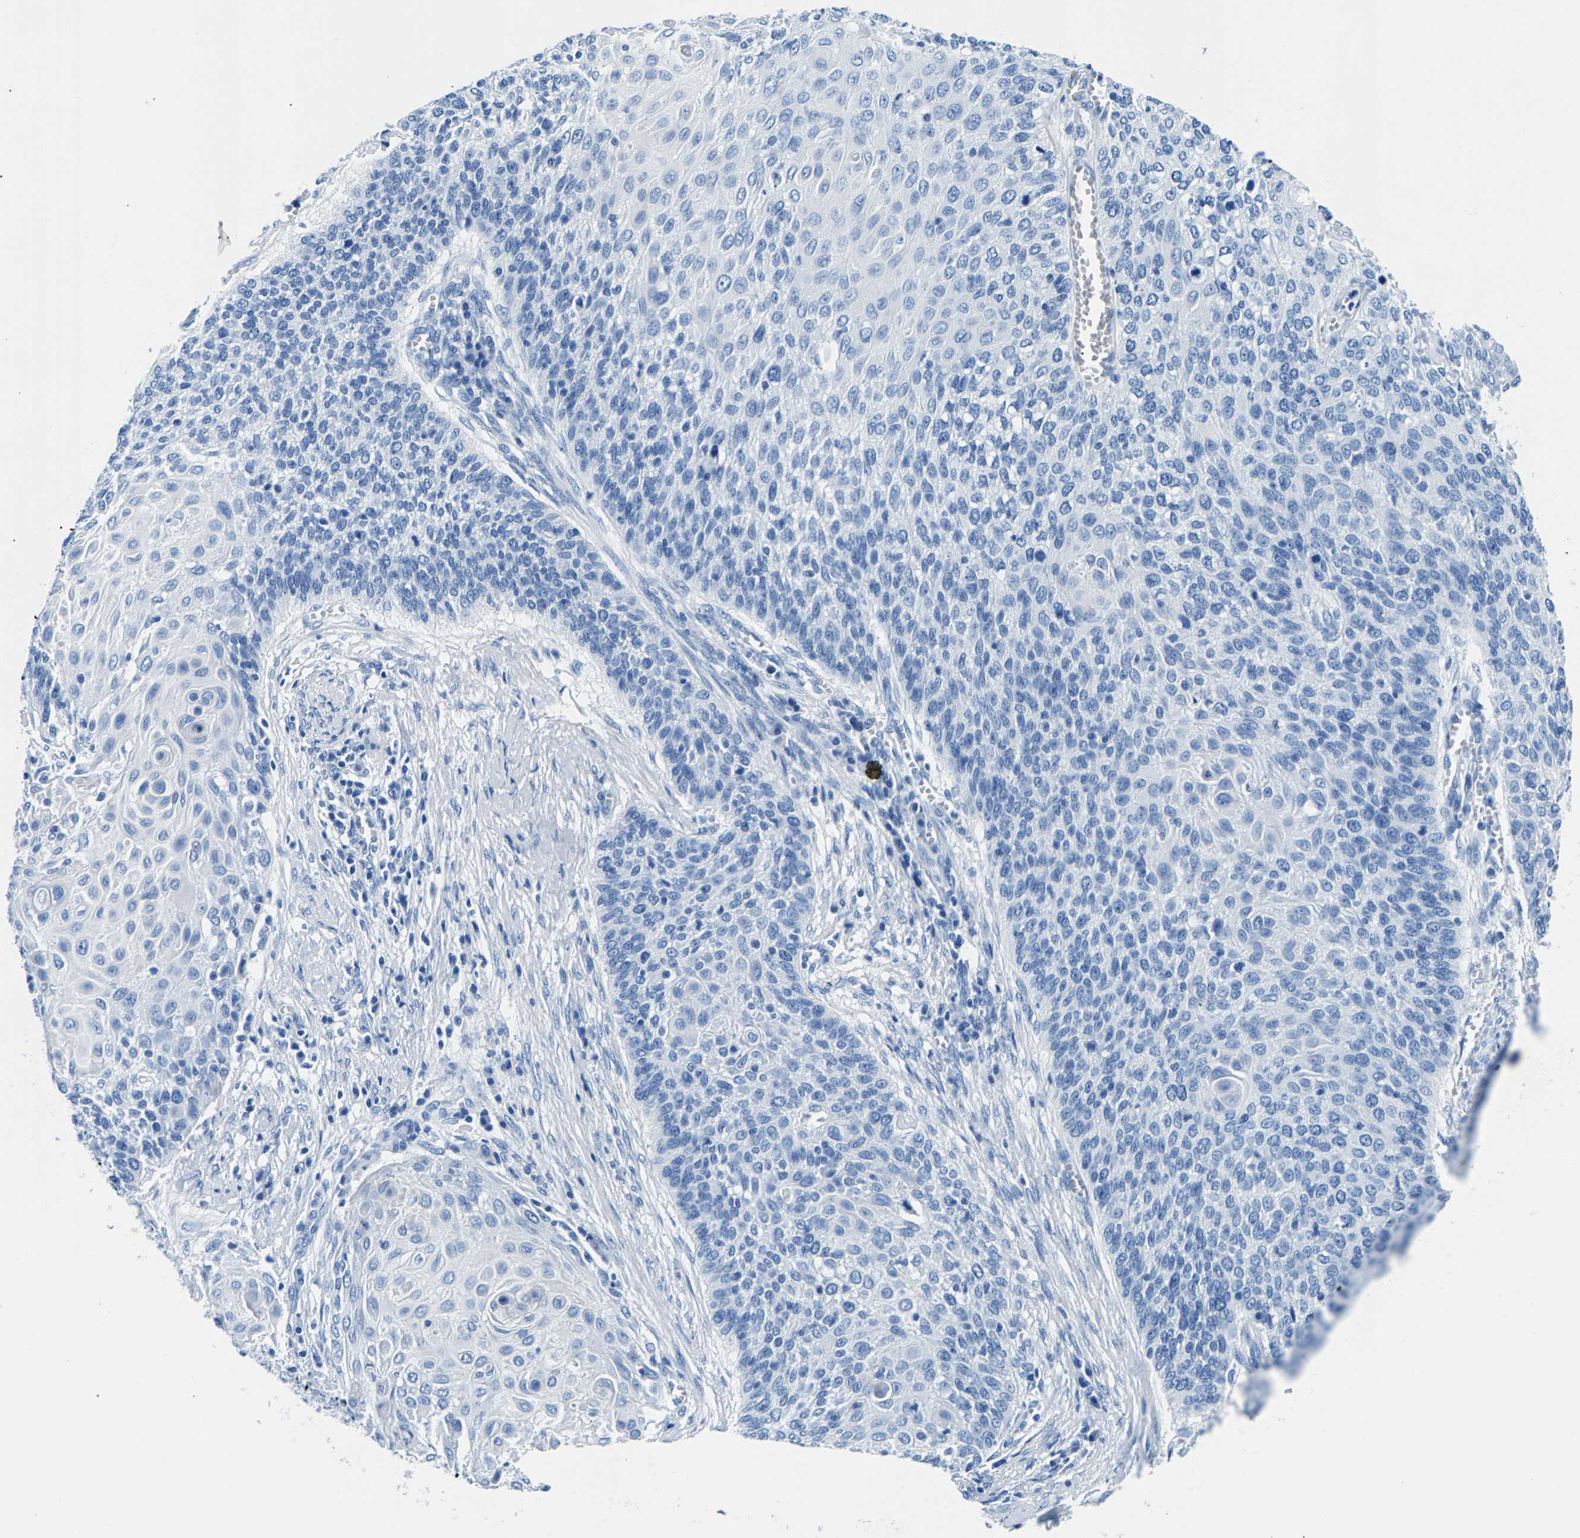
{"staining": {"intensity": "negative", "quantity": "none", "location": "none"}, "tissue": "cervical cancer", "cell_type": "Tumor cells", "image_type": "cancer", "snomed": [{"axis": "morphology", "description": "Squamous cell carcinoma, NOS"}, {"axis": "topography", "description": "Cervix"}], "caption": "Immunohistochemistry (IHC) photomicrograph of cervical squamous cell carcinoma stained for a protein (brown), which demonstrates no staining in tumor cells.", "gene": "CPS1", "patient": {"sex": "female", "age": 39}}